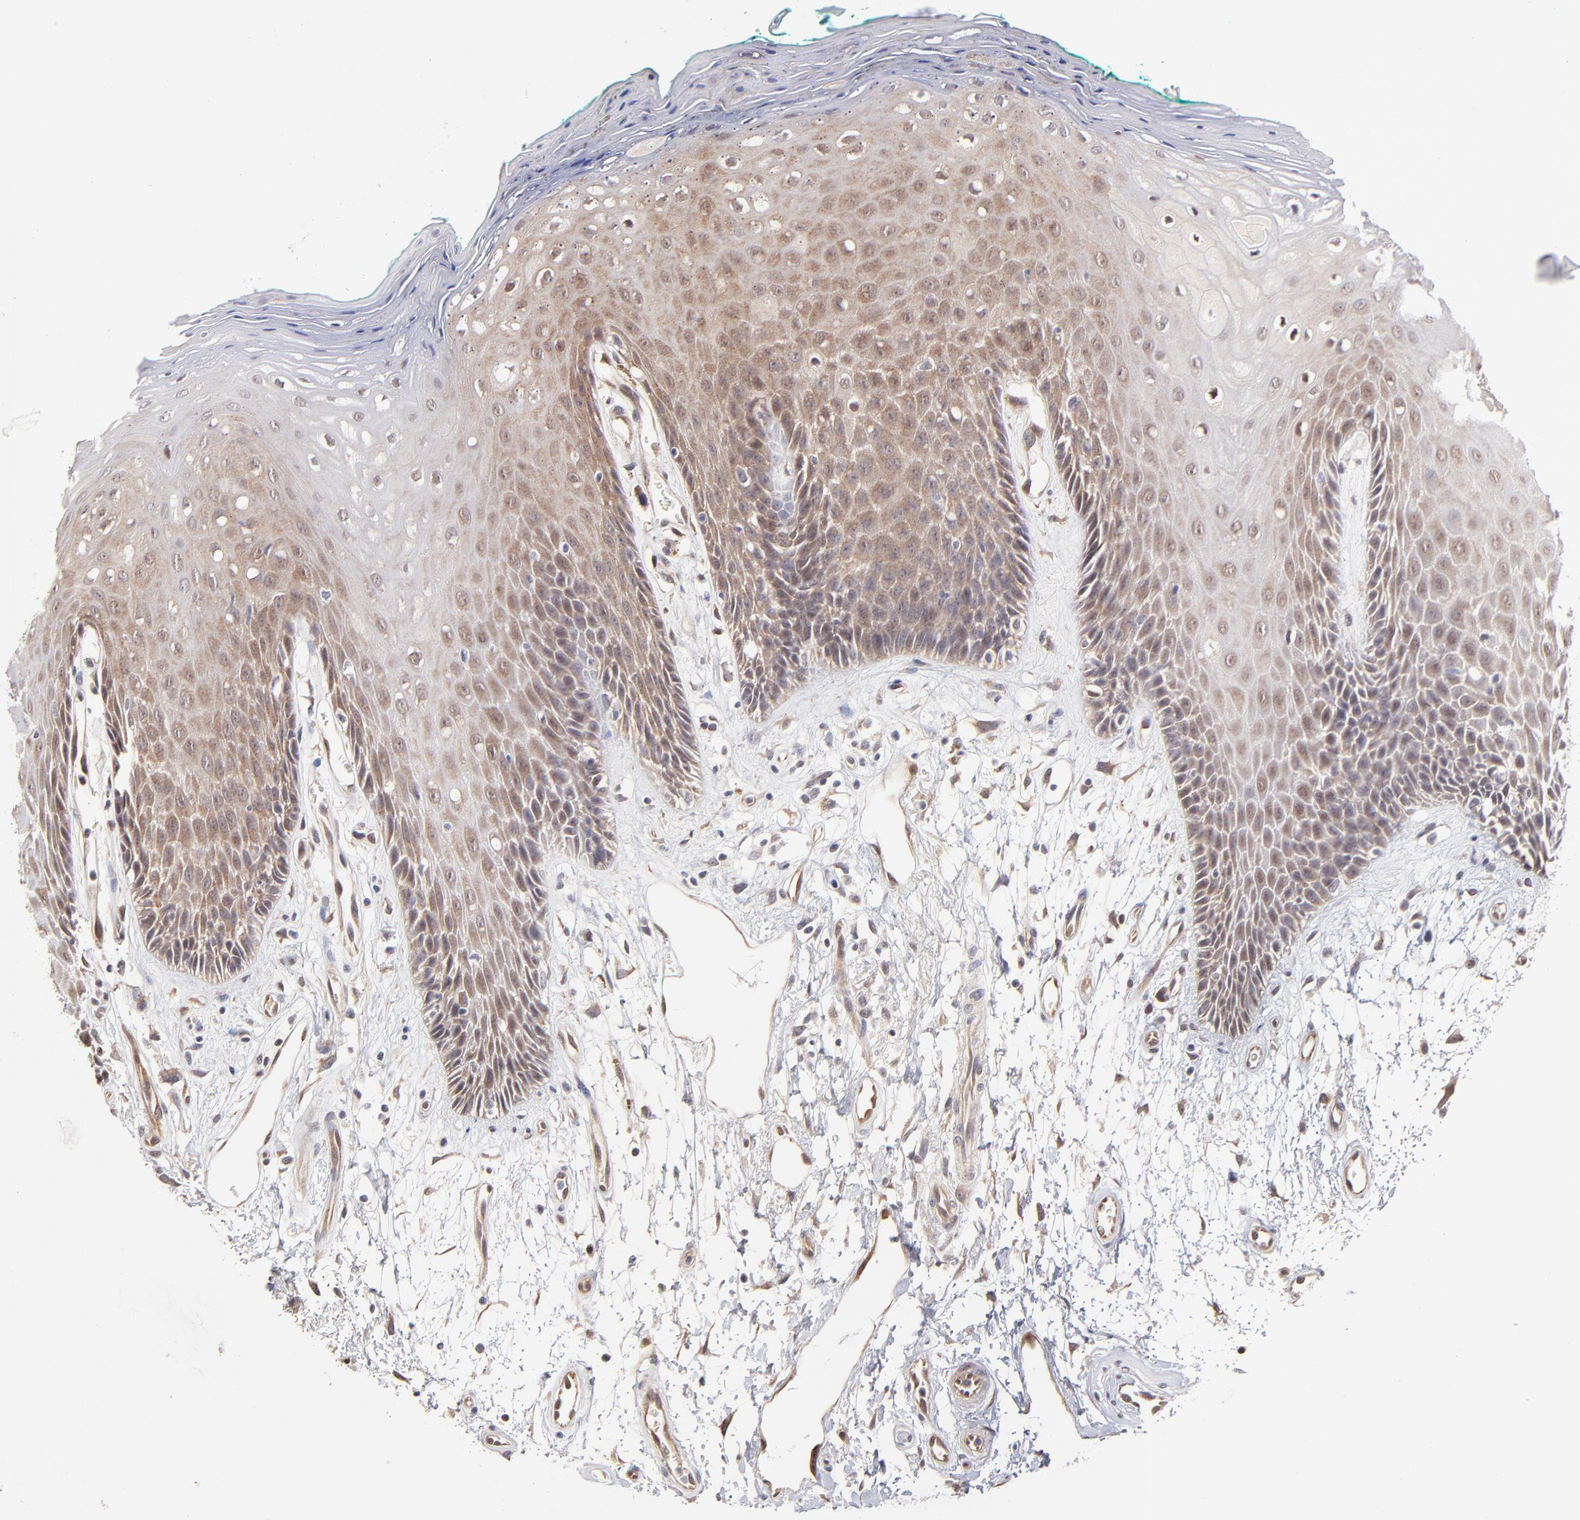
{"staining": {"intensity": "moderate", "quantity": ">75%", "location": "cytoplasmic/membranous"}, "tissue": "oral mucosa", "cell_type": "Squamous epithelial cells", "image_type": "normal", "snomed": [{"axis": "morphology", "description": "Normal tissue, NOS"}, {"axis": "morphology", "description": "Squamous cell carcinoma, NOS"}, {"axis": "topography", "description": "Skeletal muscle"}, {"axis": "topography", "description": "Oral tissue"}, {"axis": "topography", "description": "Head-Neck"}], "caption": "Moderate cytoplasmic/membranous expression for a protein is identified in approximately >75% of squamous epithelial cells of normal oral mucosa using immunohistochemistry.", "gene": "ZNF10", "patient": {"sex": "female", "age": 84}}